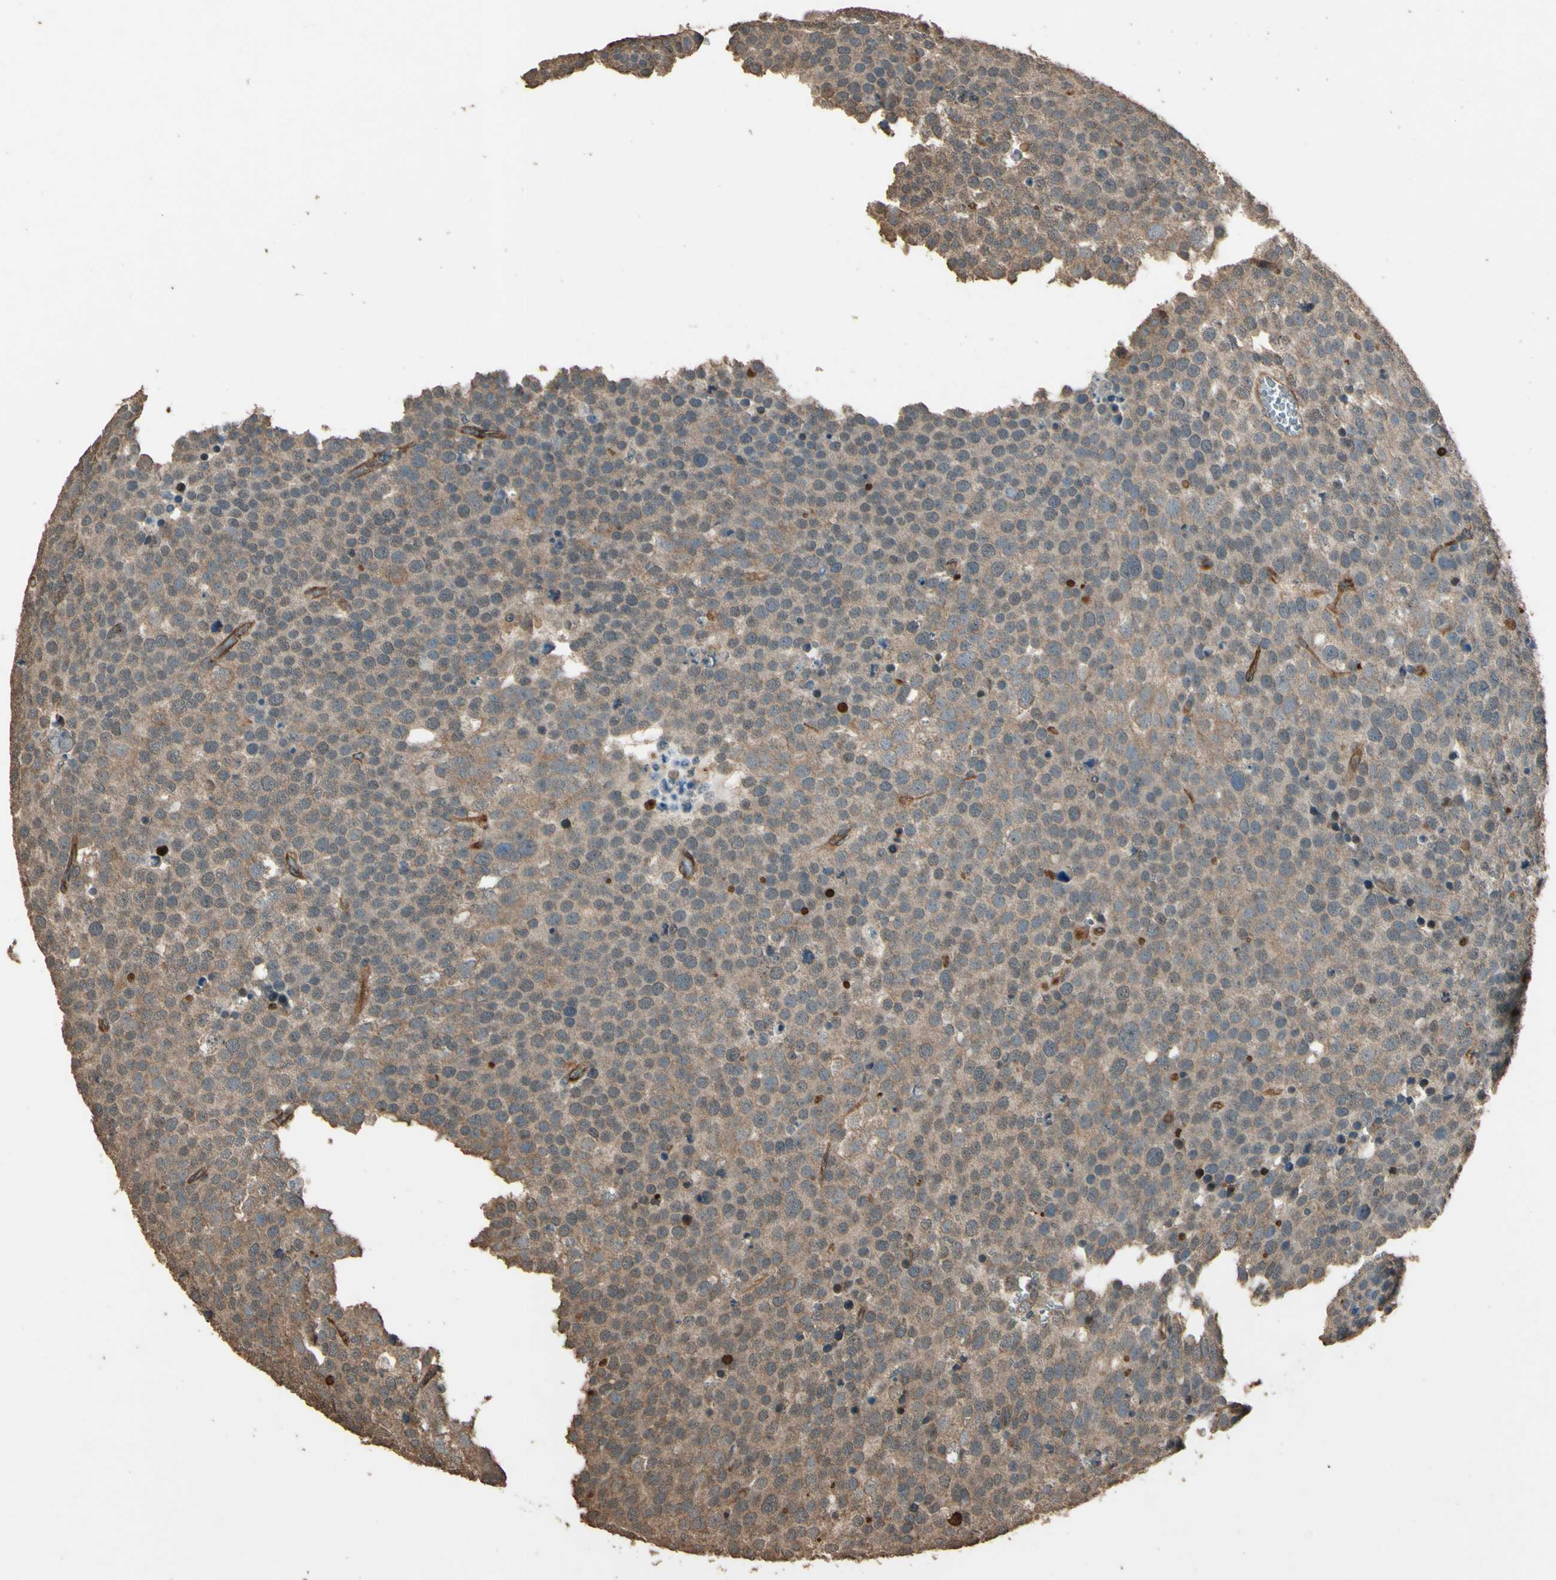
{"staining": {"intensity": "weak", "quantity": ">75%", "location": "cytoplasmic/membranous"}, "tissue": "testis cancer", "cell_type": "Tumor cells", "image_type": "cancer", "snomed": [{"axis": "morphology", "description": "Seminoma, NOS"}, {"axis": "topography", "description": "Testis"}], "caption": "Tumor cells display weak cytoplasmic/membranous positivity in about >75% of cells in testis cancer.", "gene": "TSPO", "patient": {"sex": "male", "age": 71}}